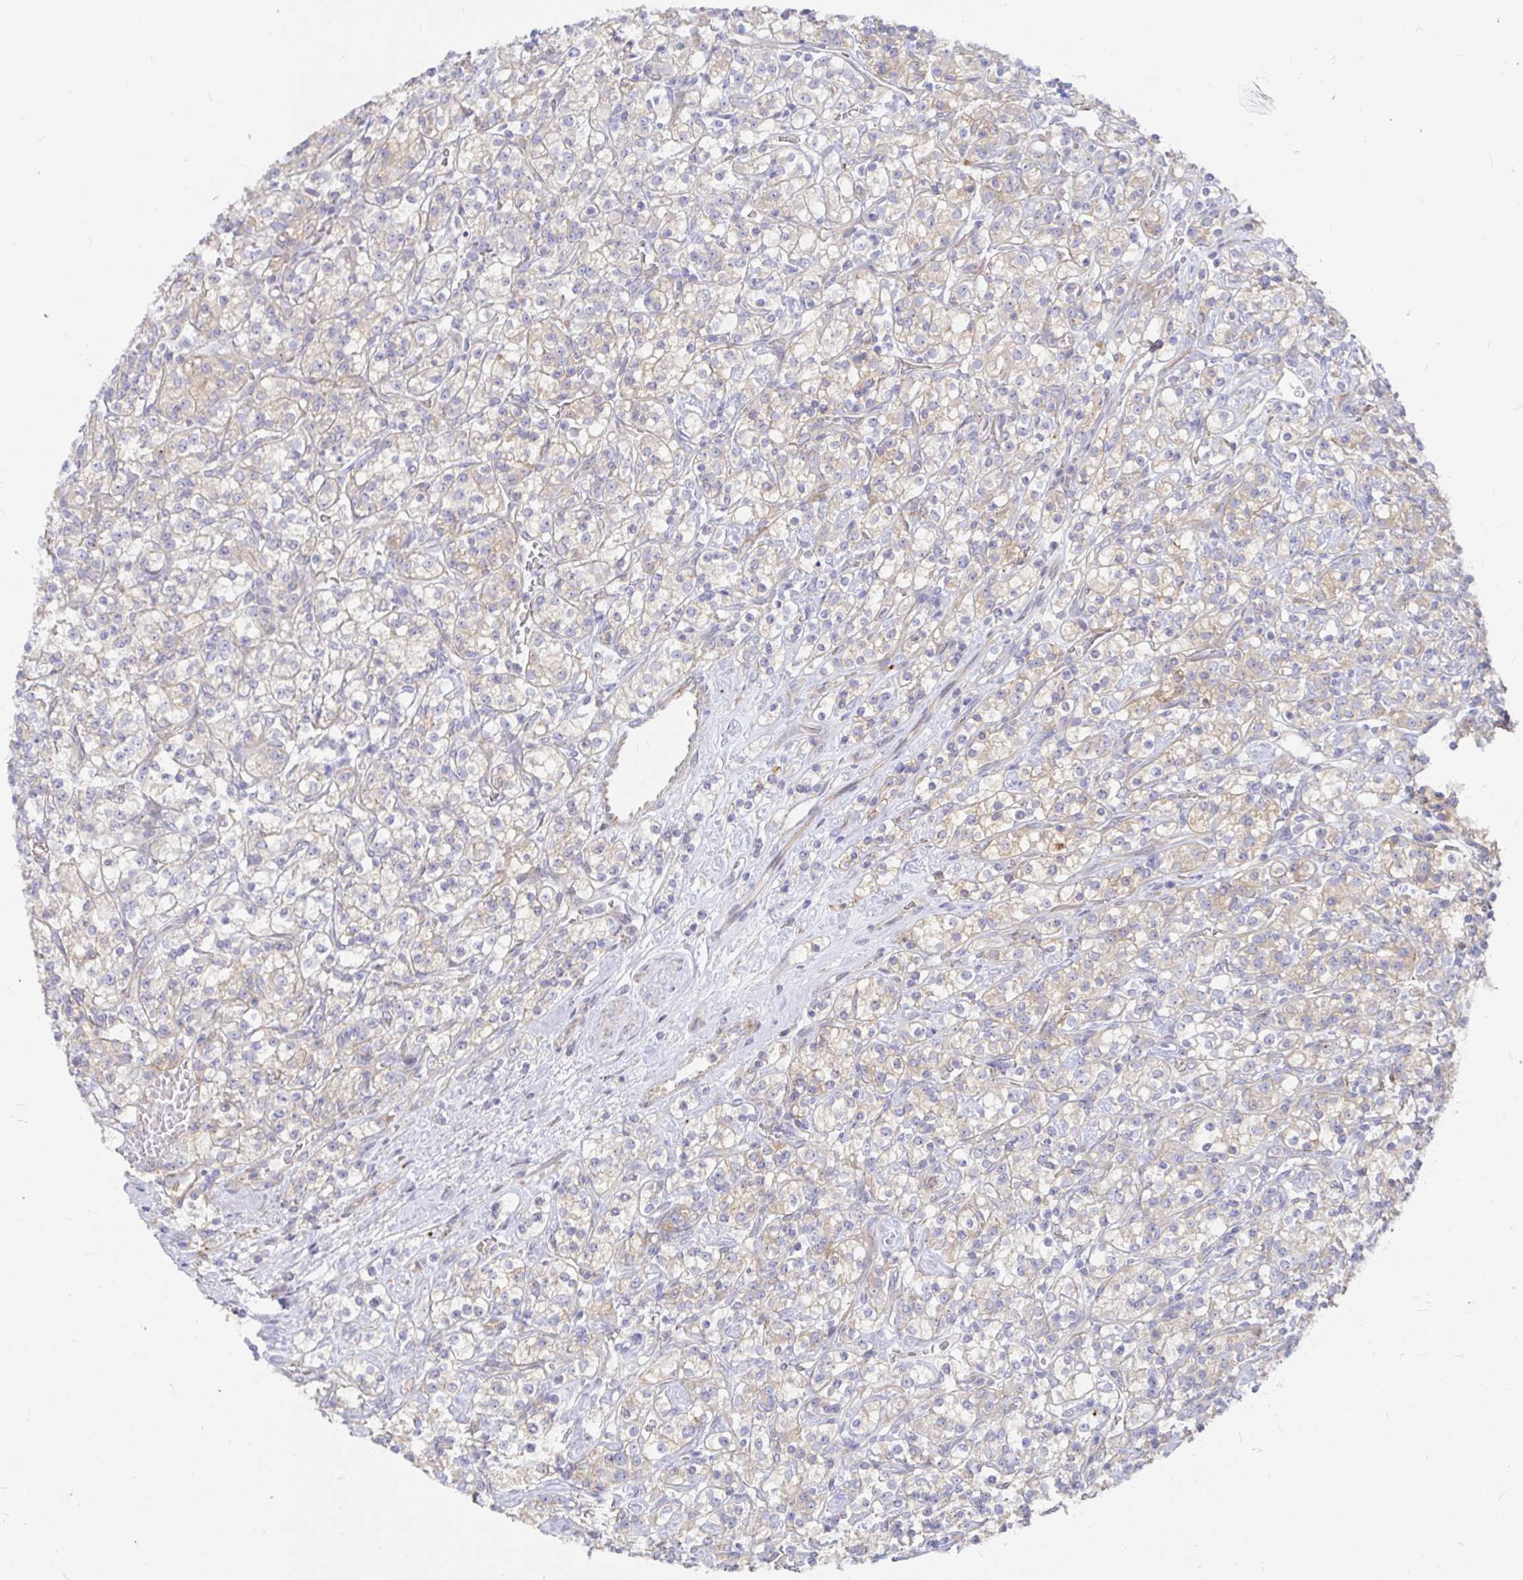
{"staining": {"intensity": "weak", "quantity": "<25%", "location": "cytoplasmic/membranous"}, "tissue": "renal cancer", "cell_type": "Tumor cells", "image_type": "cancer", "snomed": [{"axis": "morphology", "description": "Adenocarcinoma, NOS"}, {"axis": "topography", "description": "Kidney"}], "caption": "Renal cancer (adenocarcinoma) was stained to show a protein in brown. There is no significant positivity in tumor cells.", "gene": "KCTD19", "patient": {"sex": "male", "age": 77}}